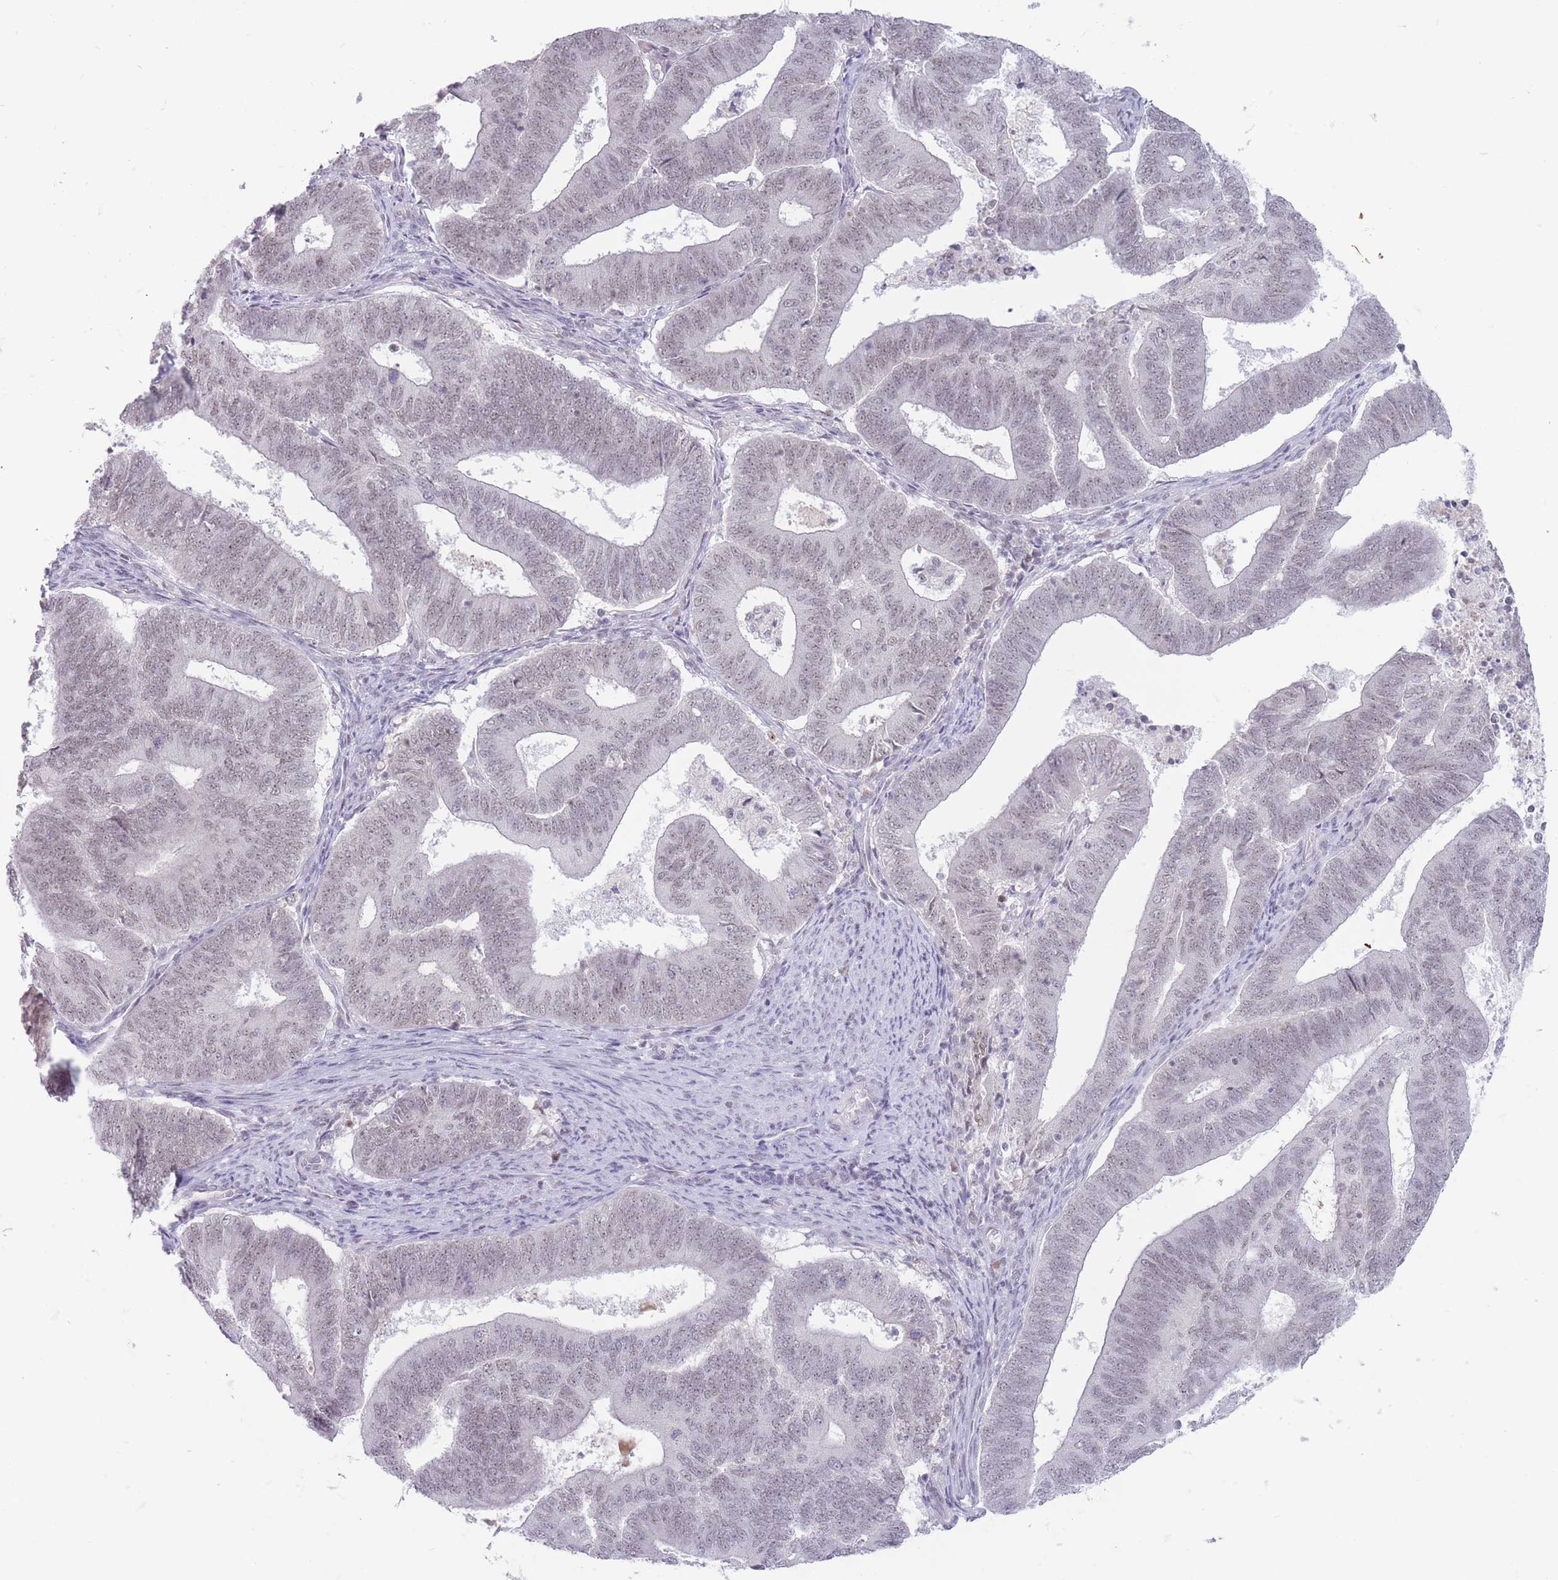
{"staining": {"intensity": "negative", "quantity": "none", "location": "none"}, "tissue": "endometrial cancer", "cell_type": "Tumor cells", "image_type": "cancer", "snomed": [{"axis": "morphology", "description": "Adenocarcinoma, NOS"}, {"axis": "topography", "description": "Endometrium"}], "caption": "The micrograph shows no significant expression in tumor cells of endometrial adenocarcinoma.", "gene": "ARID3B", "patient": {"sex": "female", "age": 70}}